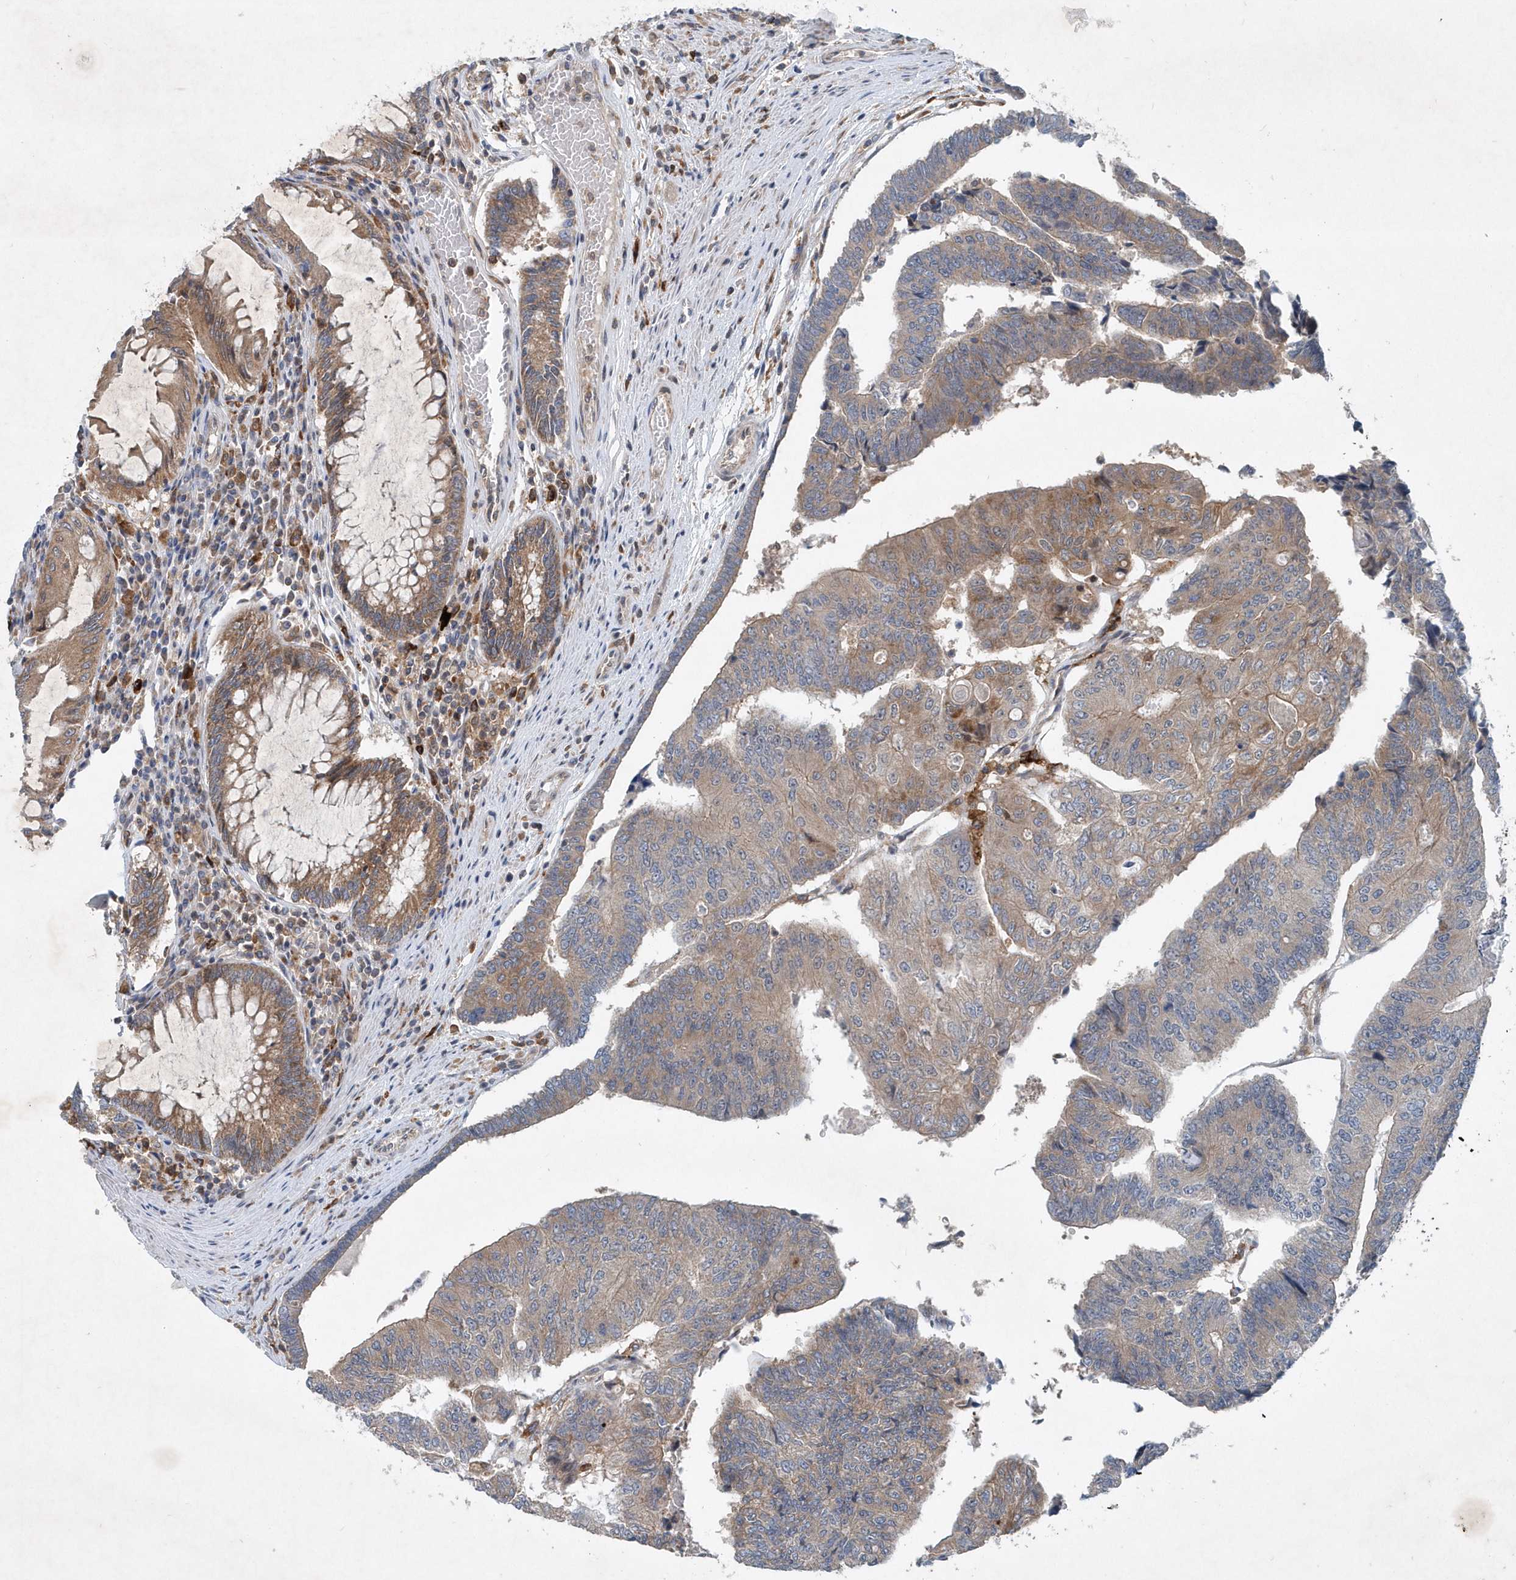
{"staining": {"intensity": "weak", "quantity": "25%-75%", "location": "cytoplasmic/membranous"}, "tissue": "colorectal cancer", "cell_type": "Tumor cells", "image_type": "cancer", "snomed": [{"axis": "morphology", "description": "Adenocarcinoma, NOS"}, {"axis": "topography", "description": "Colon"}], "caption": "This is a micrograph of immunohistochemistry staining of colorectal cancer, which shows weak positivity in the cytoplasmic/membranous of tumor cells.", "gene": "P2RY10", "patient": {"sex": "female", "age": 67}}